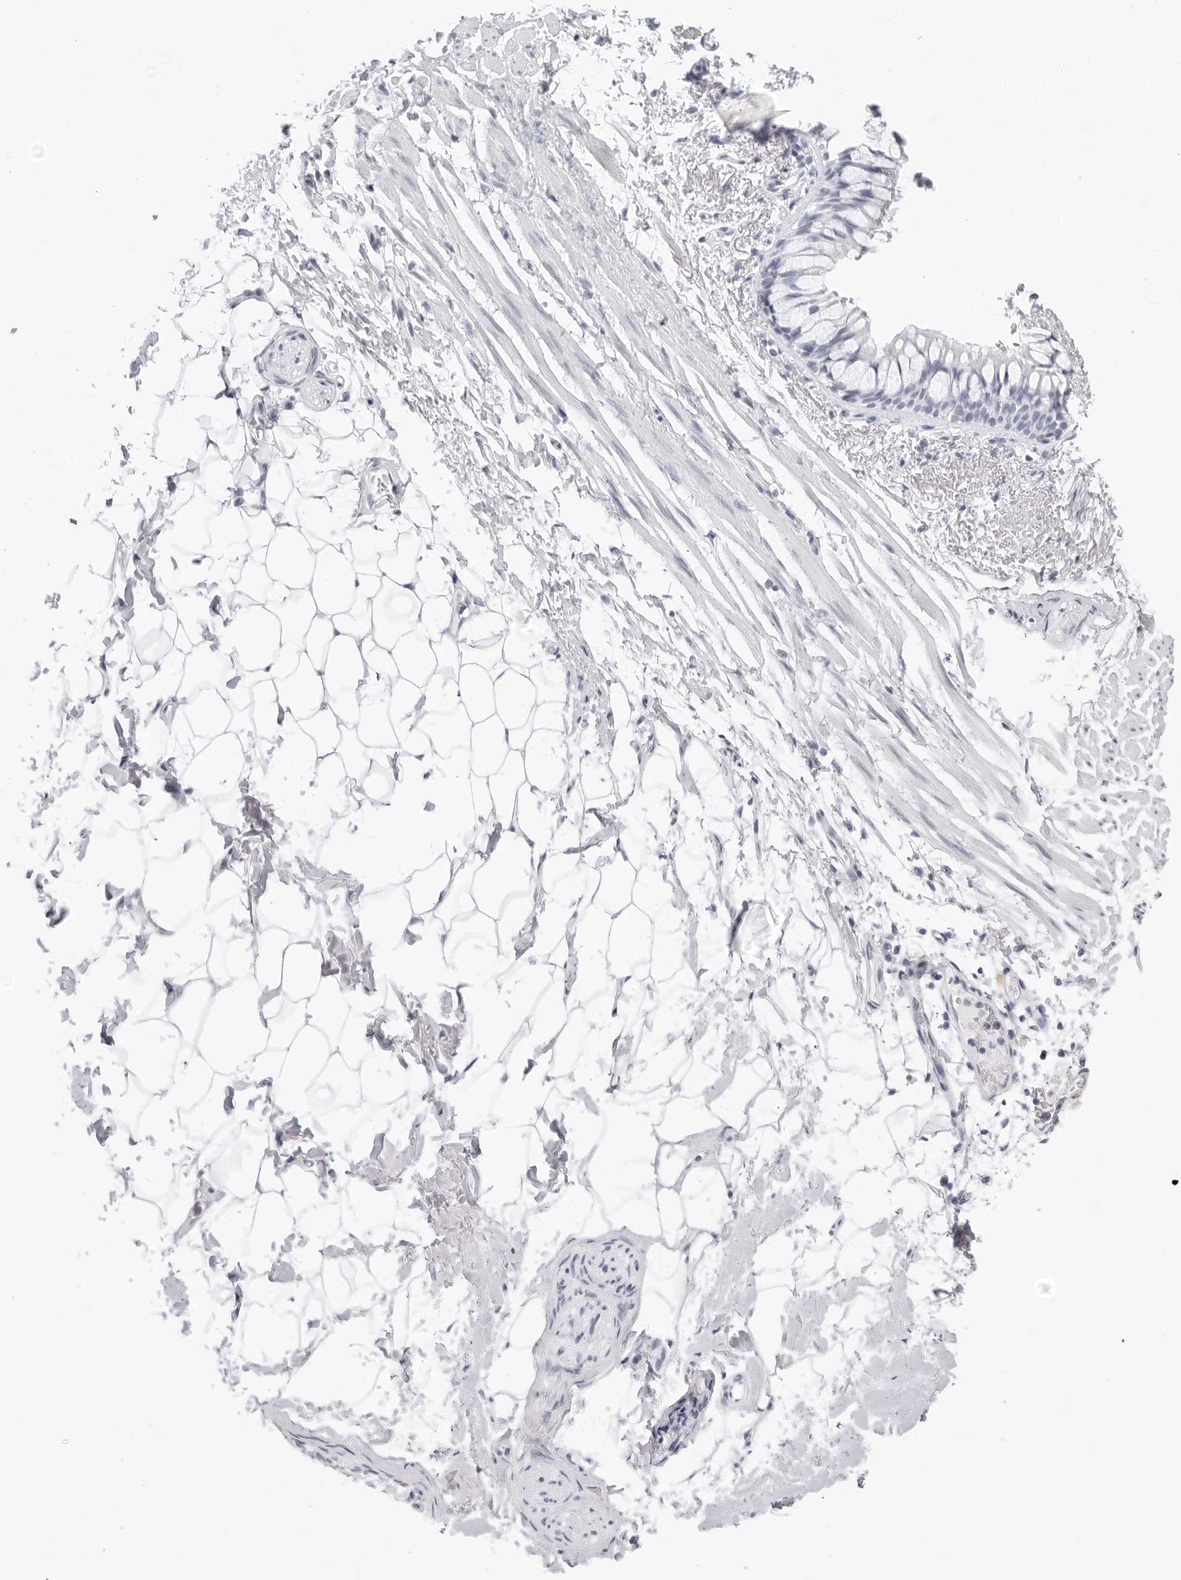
{"staining": {"intensity": "negative", "quantity": "none", "location": "none"}, "tissue": "adipose tissue", "cell_type": "Adipocytes", "image_type": "normal", "snomed": [{"axis": "morphology", "description": "Normal tissue, NOS"}, {"axis": "topography", "description": "Cartilage tissue"}, {"axis": "topography", "description": "Bronchus"}], "caption": "DAB (3,3'-diaminobenzidine) immunohistochemical staining of unremarkable human adipose tissue exhibits no significant staining in adipocytes.", "gene": "AGMAT", "patient": {"sex": "female", "age": 73}}